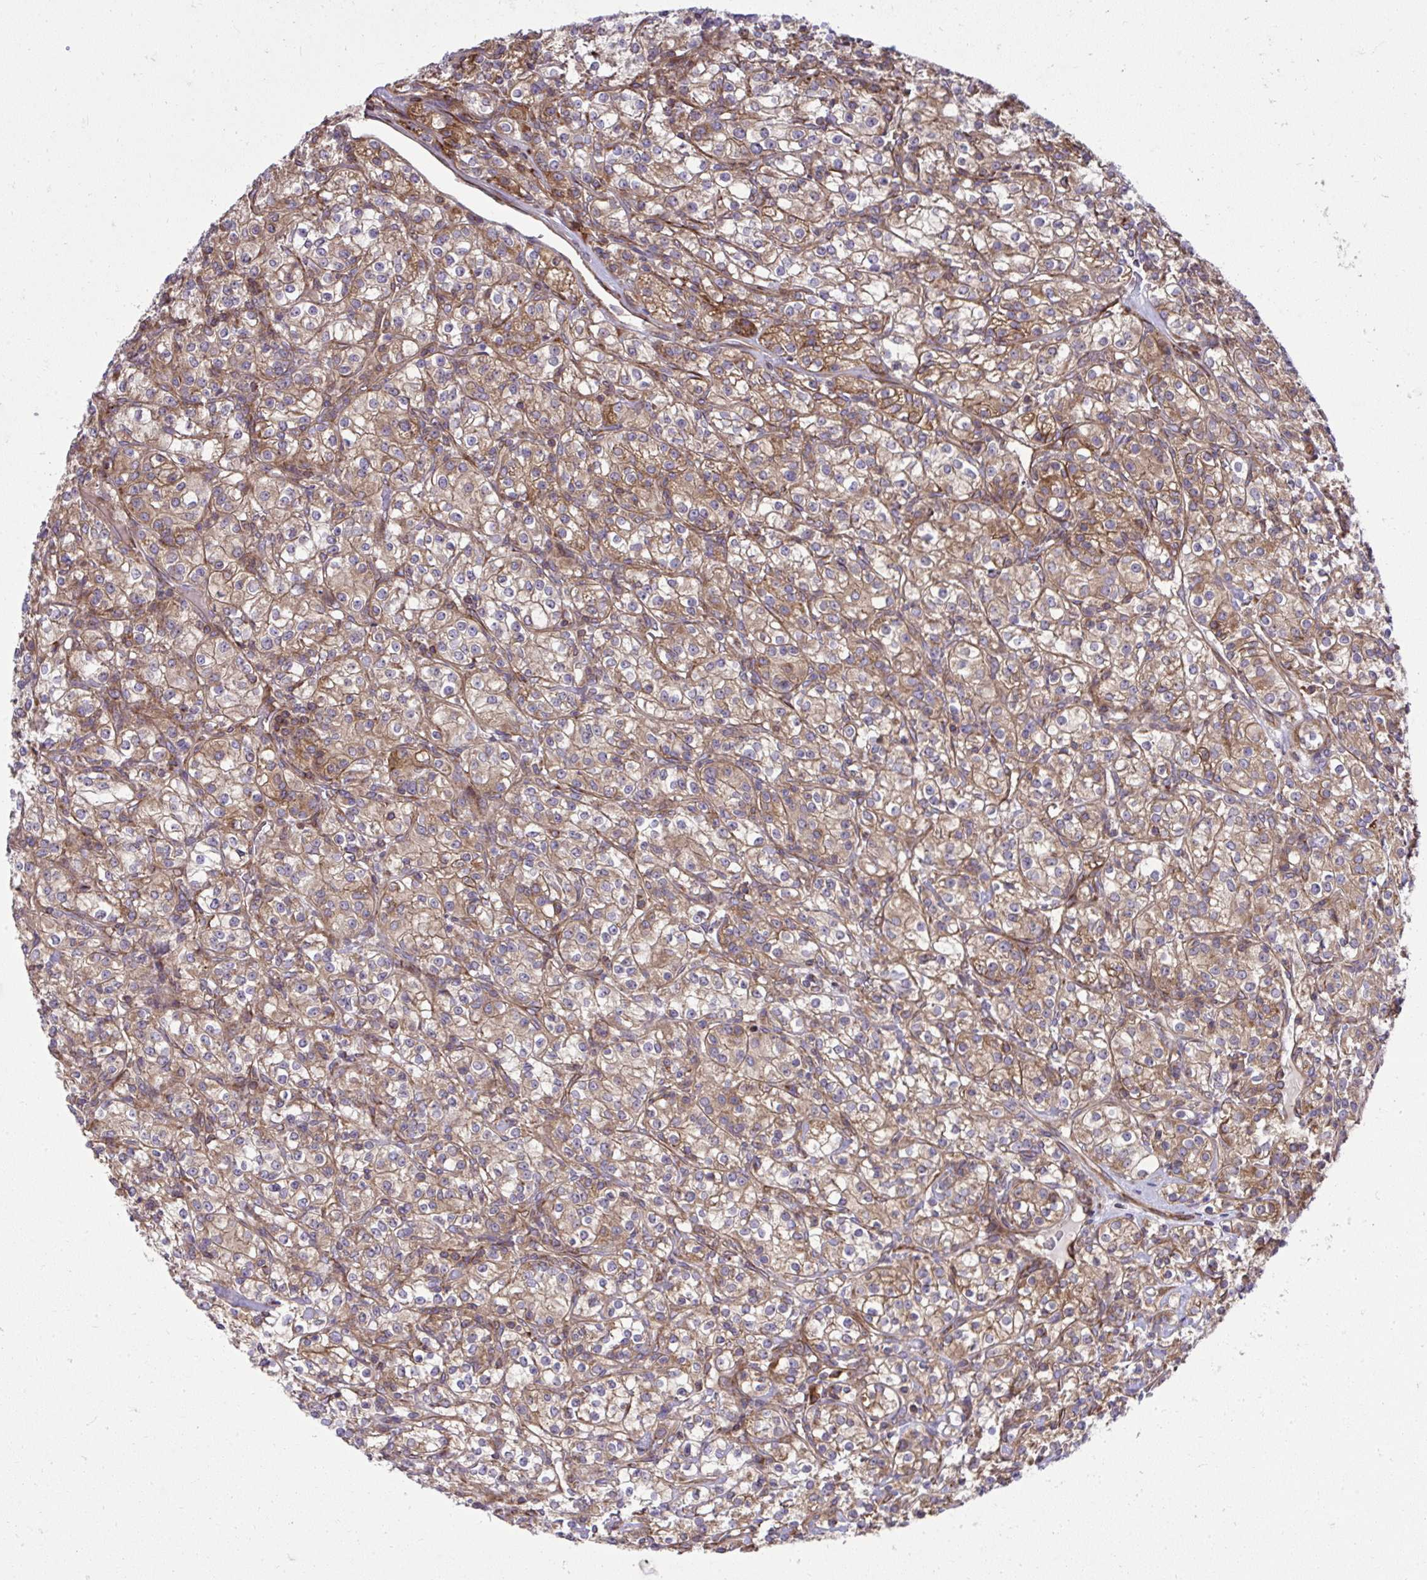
{"staining": {"intensity": "moderate", "quantity": ">75%", "location": "cytoplasmic/membranous"}, "tissue": "renal cancer", "cell_type": "Tumor cells", "image_type": "cancer", "snomed": [{"axis": "morphology", "description": "Adenocarcinoma, NOS"}, {"axis": "topography", "description": "Kidney"}], "caption": "Immunohistochemical staining of adenocarcinoma (renal) displays moderate cytoplasmic/membranous protein expression in about >75% of tumor cells.", "gene": "NMNAT3", "patient": {"sex": "male", "age": 77}}